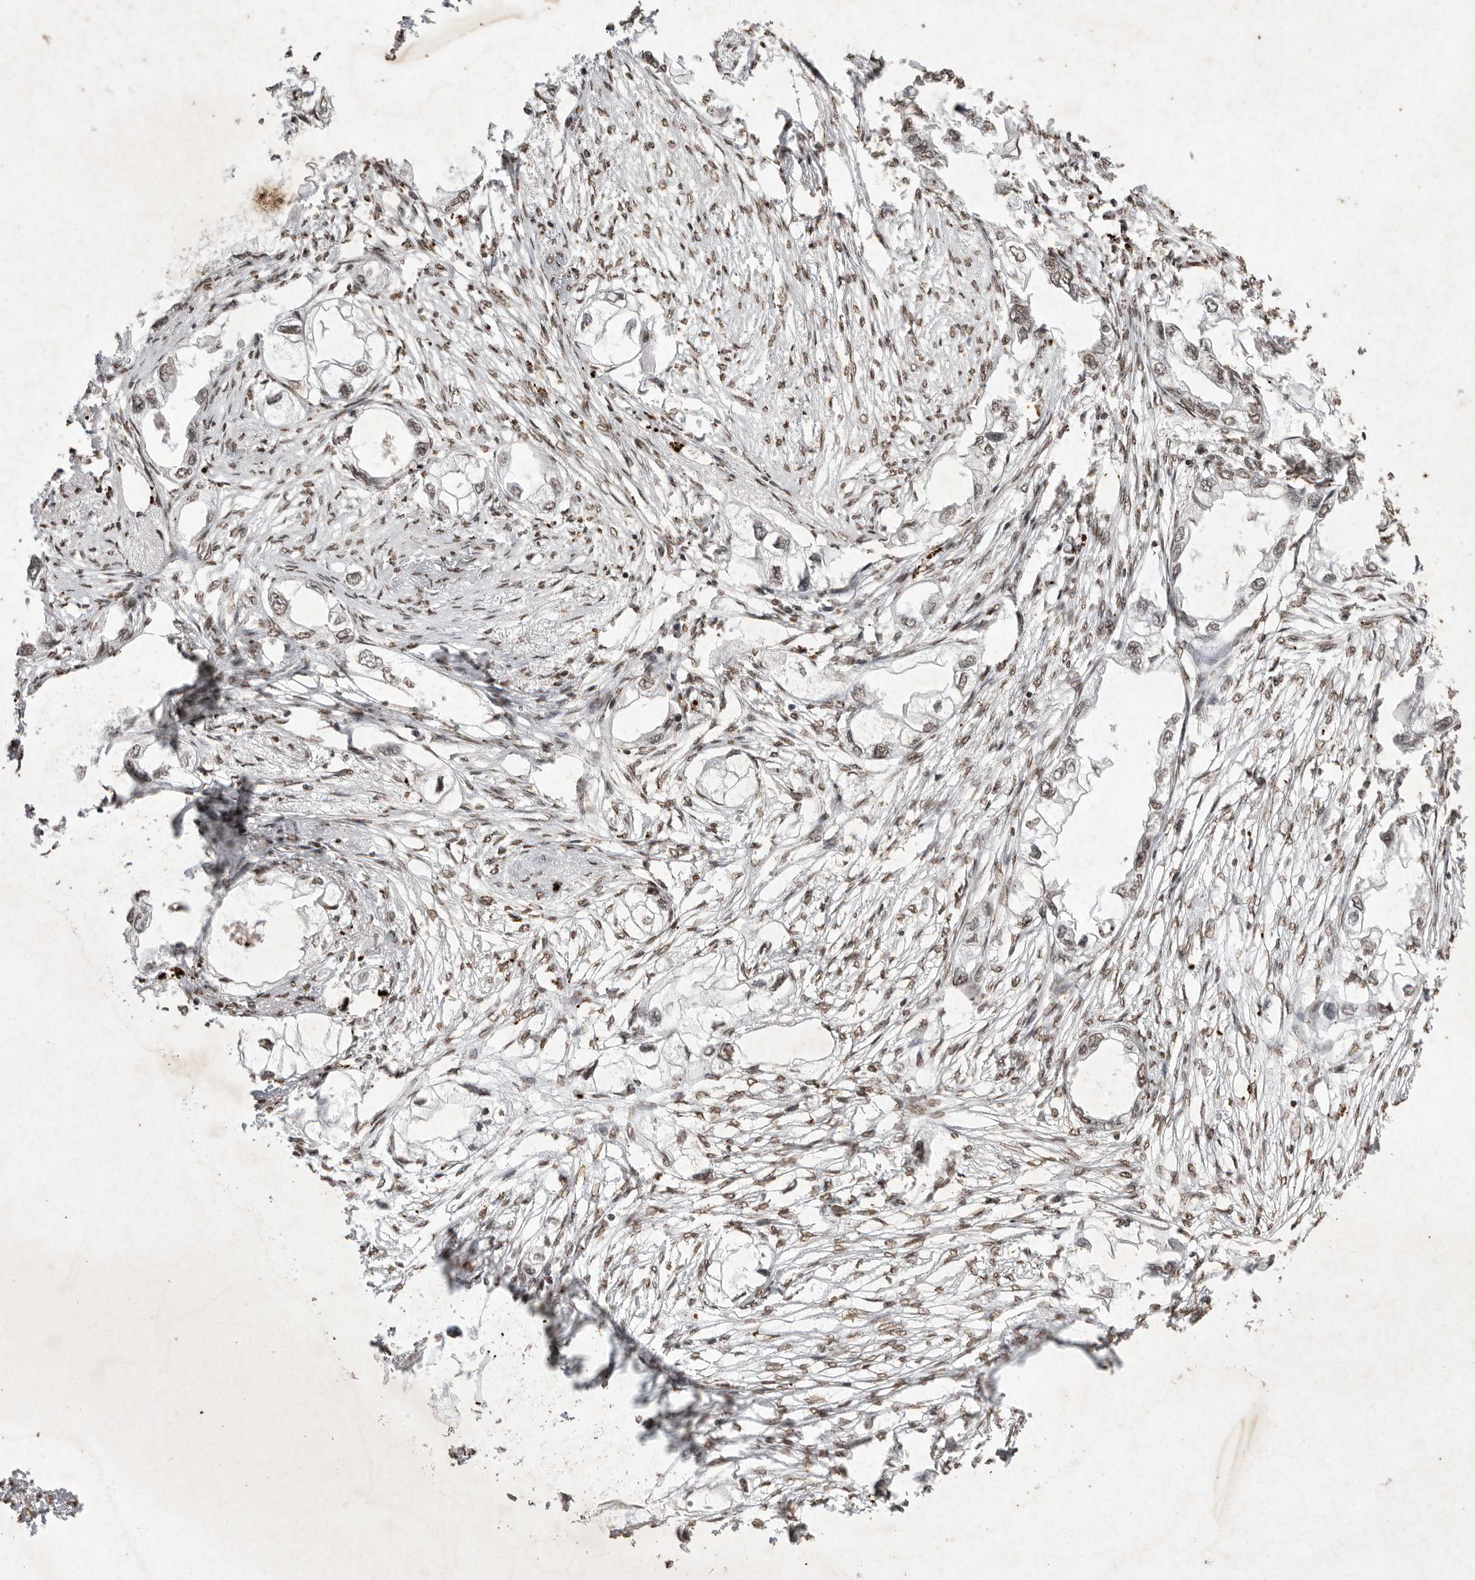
{"staining": {"intensity": "weak", "quantity": "25%-75%", "location": "nuclear"}, "tissue": "endometrial cancer", "cell_type": "Tumor cells", "image_type": "cancer", "snomed": [{"axis": "morphology", "description": "Adenocarcinoma, NOS"}, {"axis": "morphology", "description": "Adenocarcinoma, metastatic, NOS"}, {"axis": "topography", "description": "Adipose tissue"}, {"axis": "topography", "description": "Endometrium"}], "caption": "Endometrial cancer stained with immunohistochemistry exhibits weak nuclear expression in approximately 25%-75% of tumor cells.", "gene": "NKX3-2", "patient": {"sex": "female", "age": 67}}